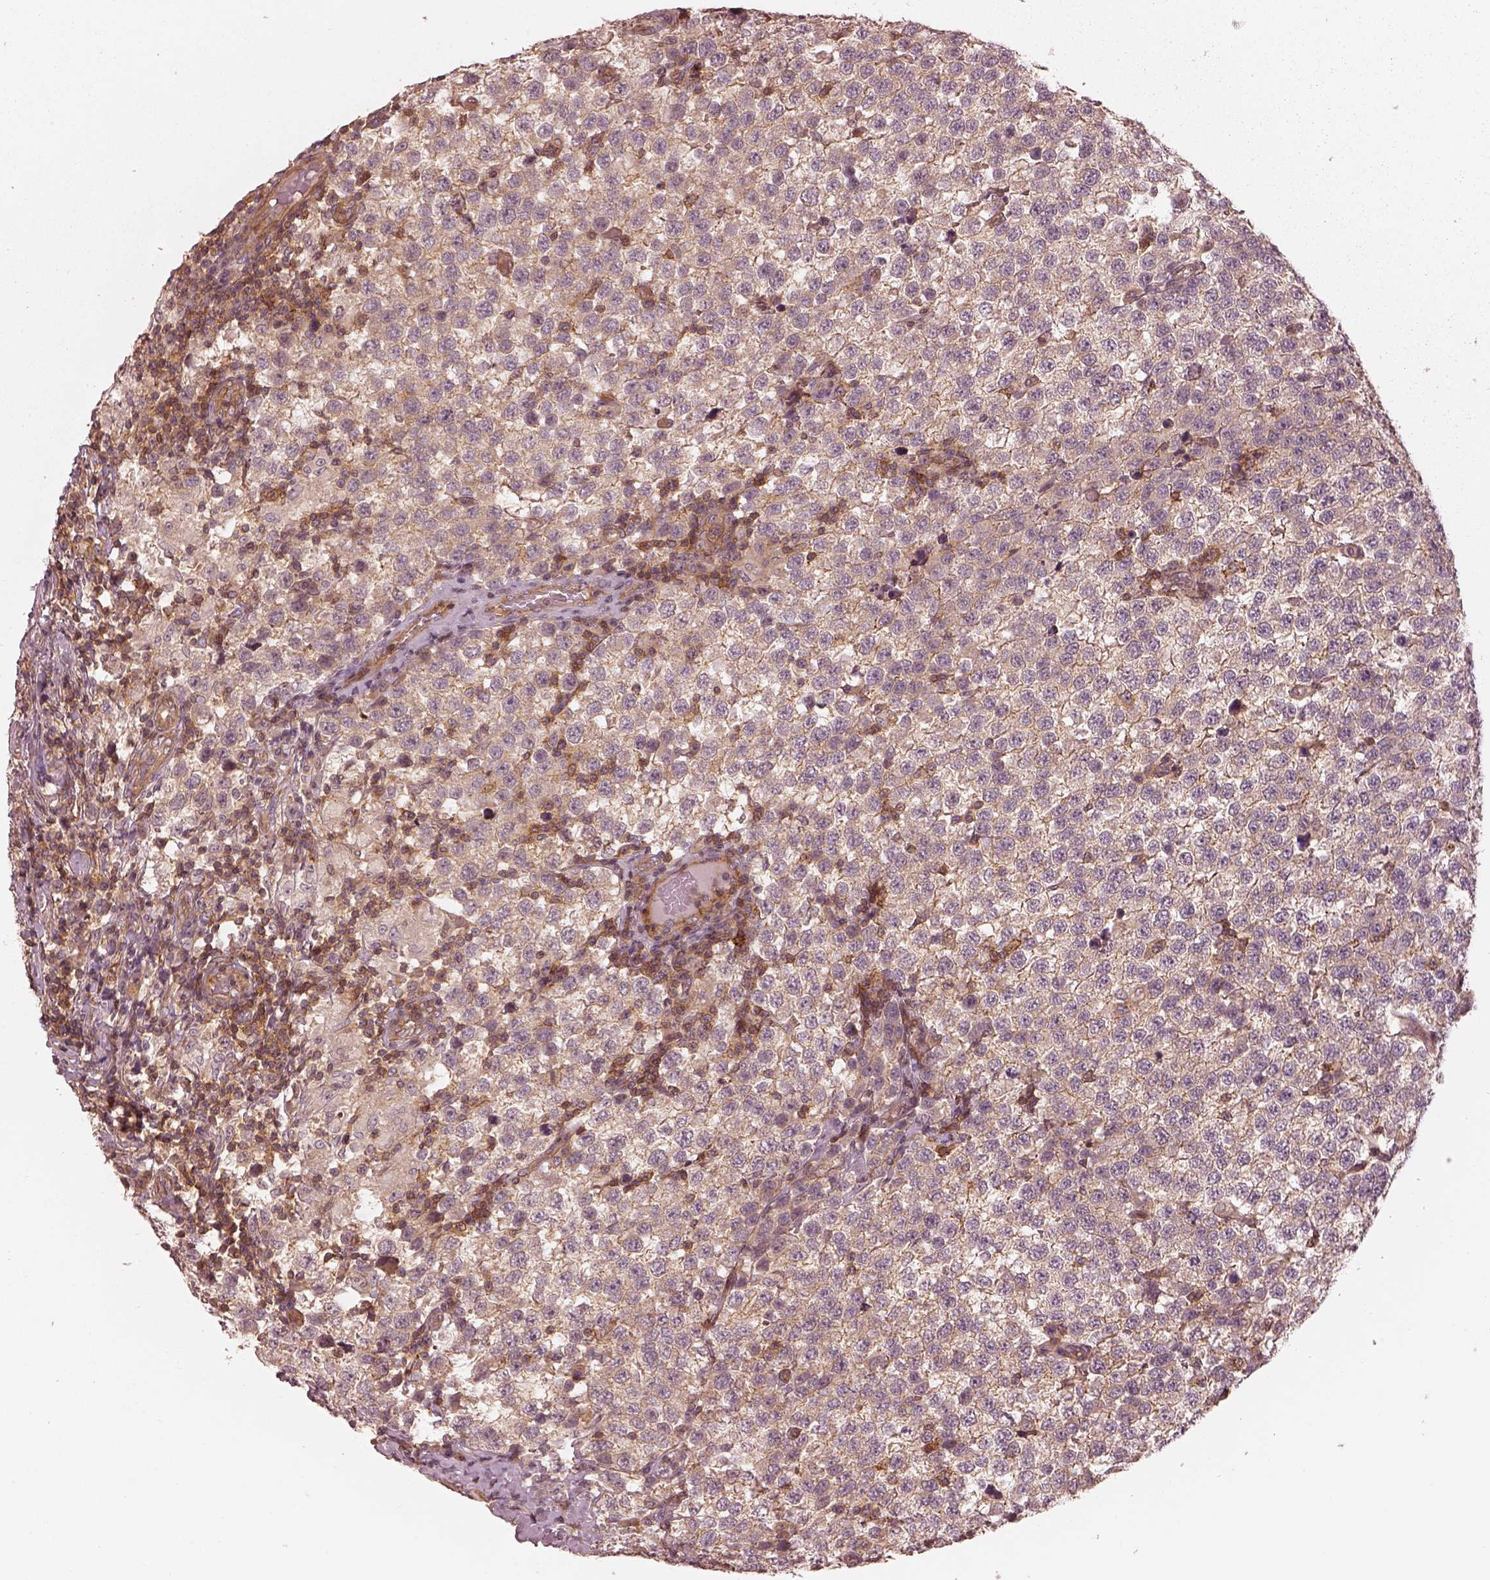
{"staining": {"intensity": "moderate", "quantity": "<25%", "location": "cytoplasmic/membranous"}, "tissue": "testis cancer", "cell_type": "Tumor cells", "image_type": "cancer", "snomed": [{"axis": "morphology", "description": "Seminoma, NOS"}, {"axis": "topography", "description": "Testis"}], "caption": "Brown immunohistochemical staining in testis cancer (seminoma) reveals moderate cytoplasmic/membranous staining in about <25% of tumor cells. Immunohistochemistry (ihc) stains the protein in brown and the nuclei are stained blue.", "gene": "FAM107B", "patient": {"sex": "male", "age": 34}}